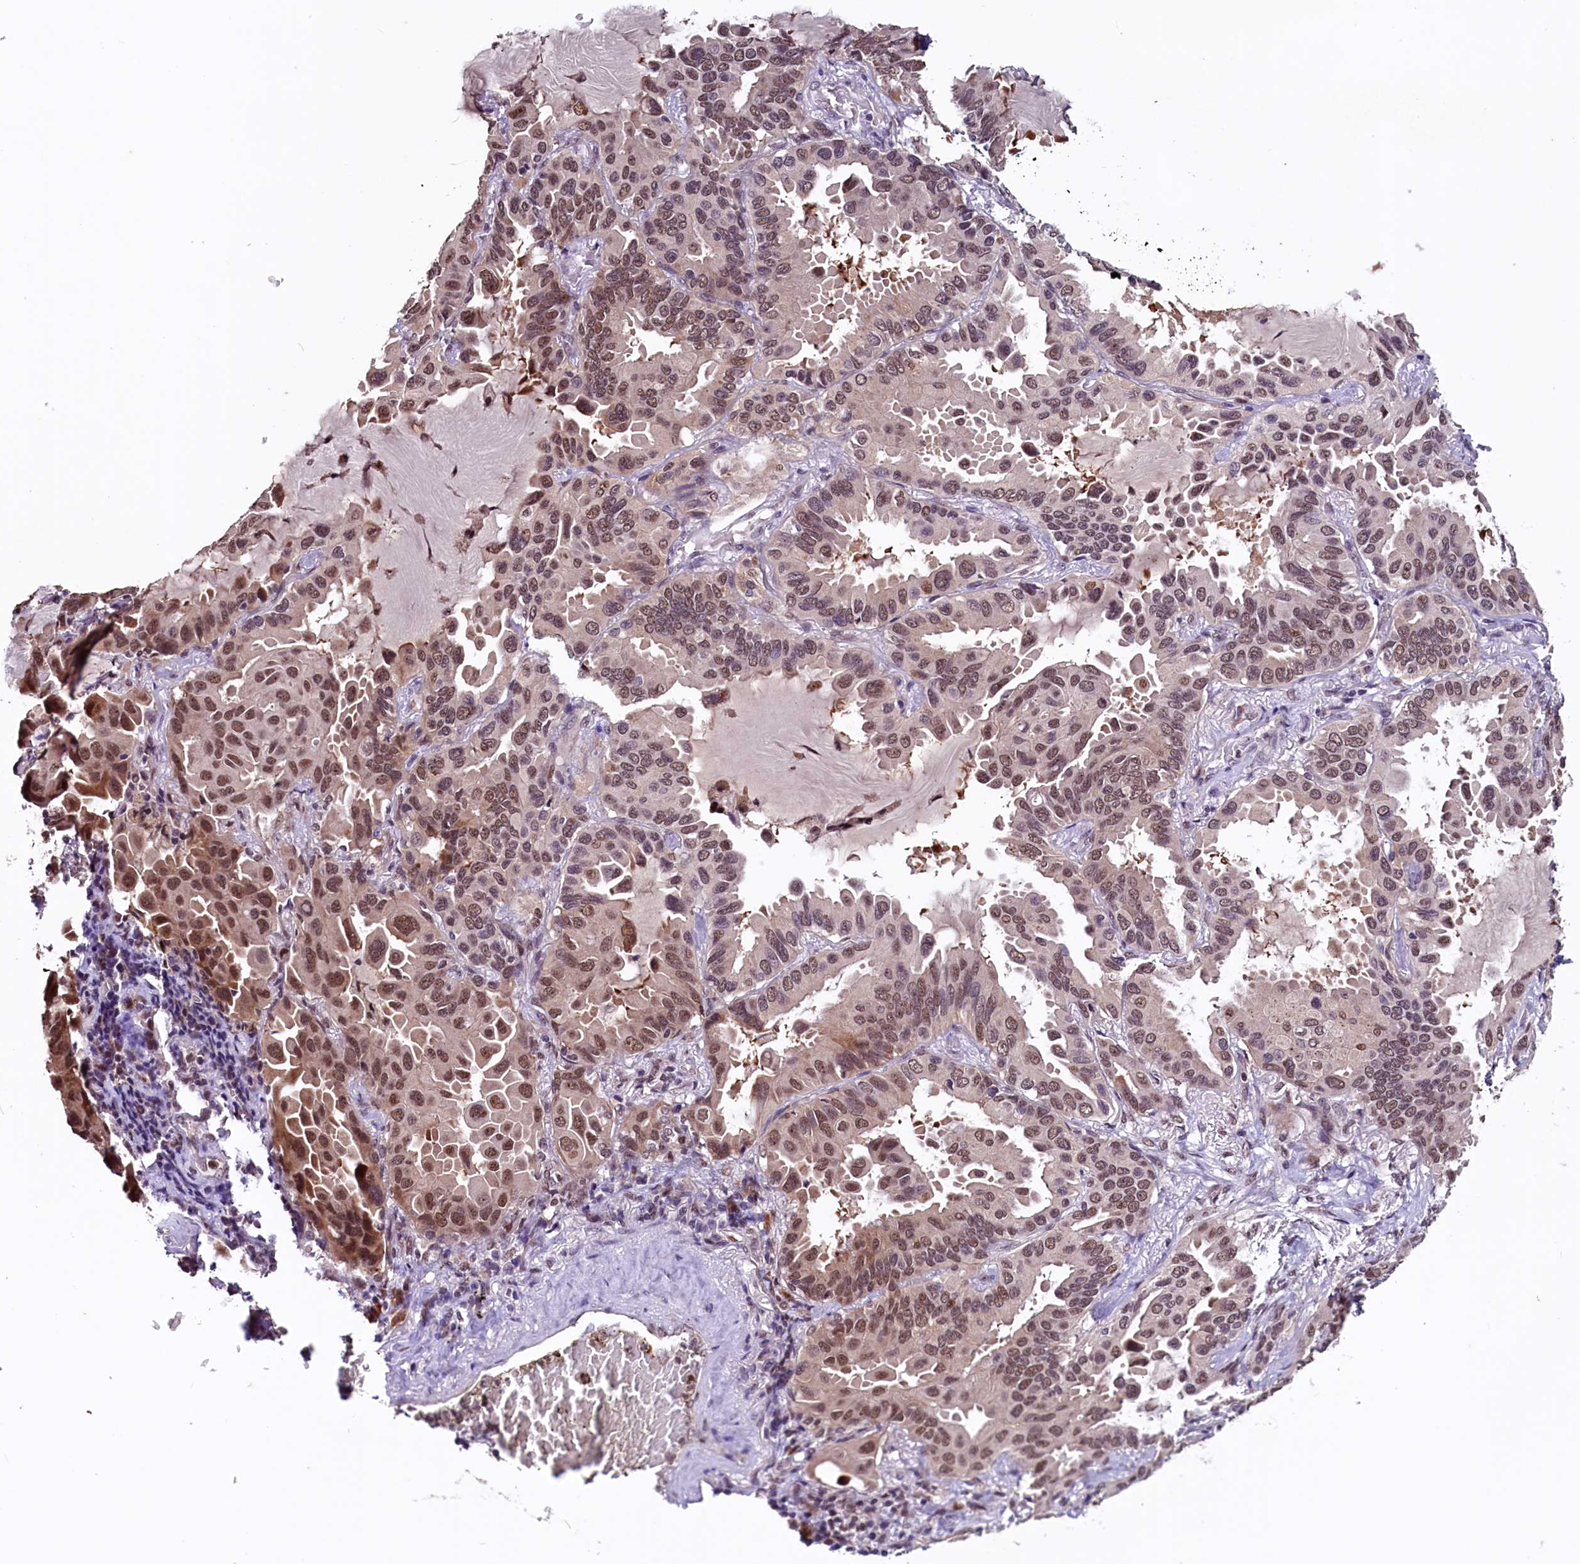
{"staining": {"intensity": "moderate", "quantity": ">75%", "location": "nuclear"}, "tissue": "lung cancer", "cell_type": "Tumor cells", "image_type": "cancer", "snomed": [{"axis": "morphology", "description": "Adenocarcinoma, NOS"}, {"axis": "topography", "description": "Lung"}], "caption": "Human lung cancer stained for a protein (brown) displays moderate nuclear positive positivity in about >75% of tumor cells.", "gene": "RNMT", "patient": {"sex": "male", "age": 64}}